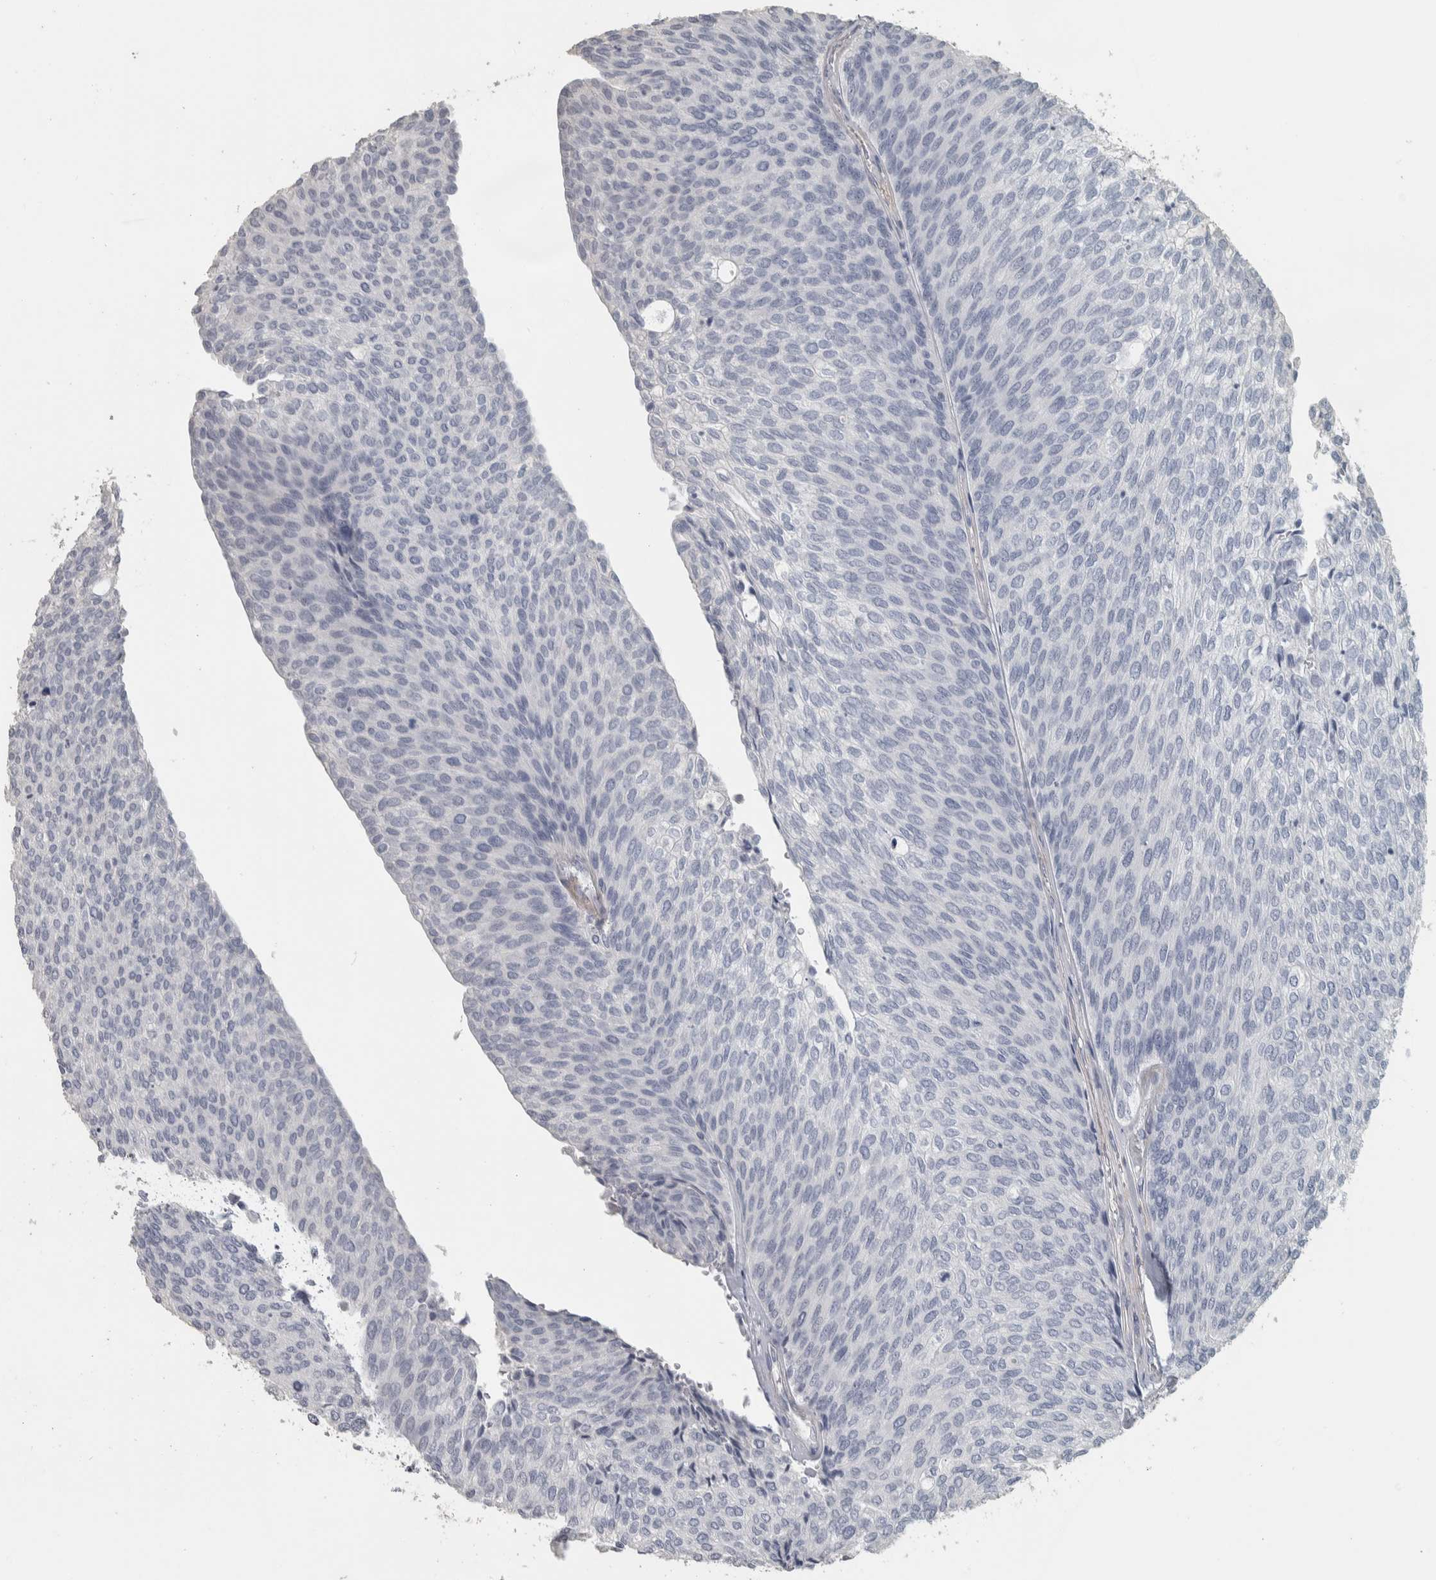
{"staining": {"intensity": "negative", "quantity": "none", "location": "none"}, "tissue": "urothelial cancer", "cell_type": "Tumor cells", "image_type": "cancer", "snomed": [{"axis": "morphology", "description": "Urothelial carcinoma, Low grade"}, {"axis": "topography", "description": "Urinary bladder"}], "caption": "This image is of low-grade urothelial carcinoma stained with IHC to label a protein in brown with the nuclei are counter-stained blue. There is no expression in tumor cells.", "gene": "DCAF10", "patient": {"sex": "female", "age": 79}}